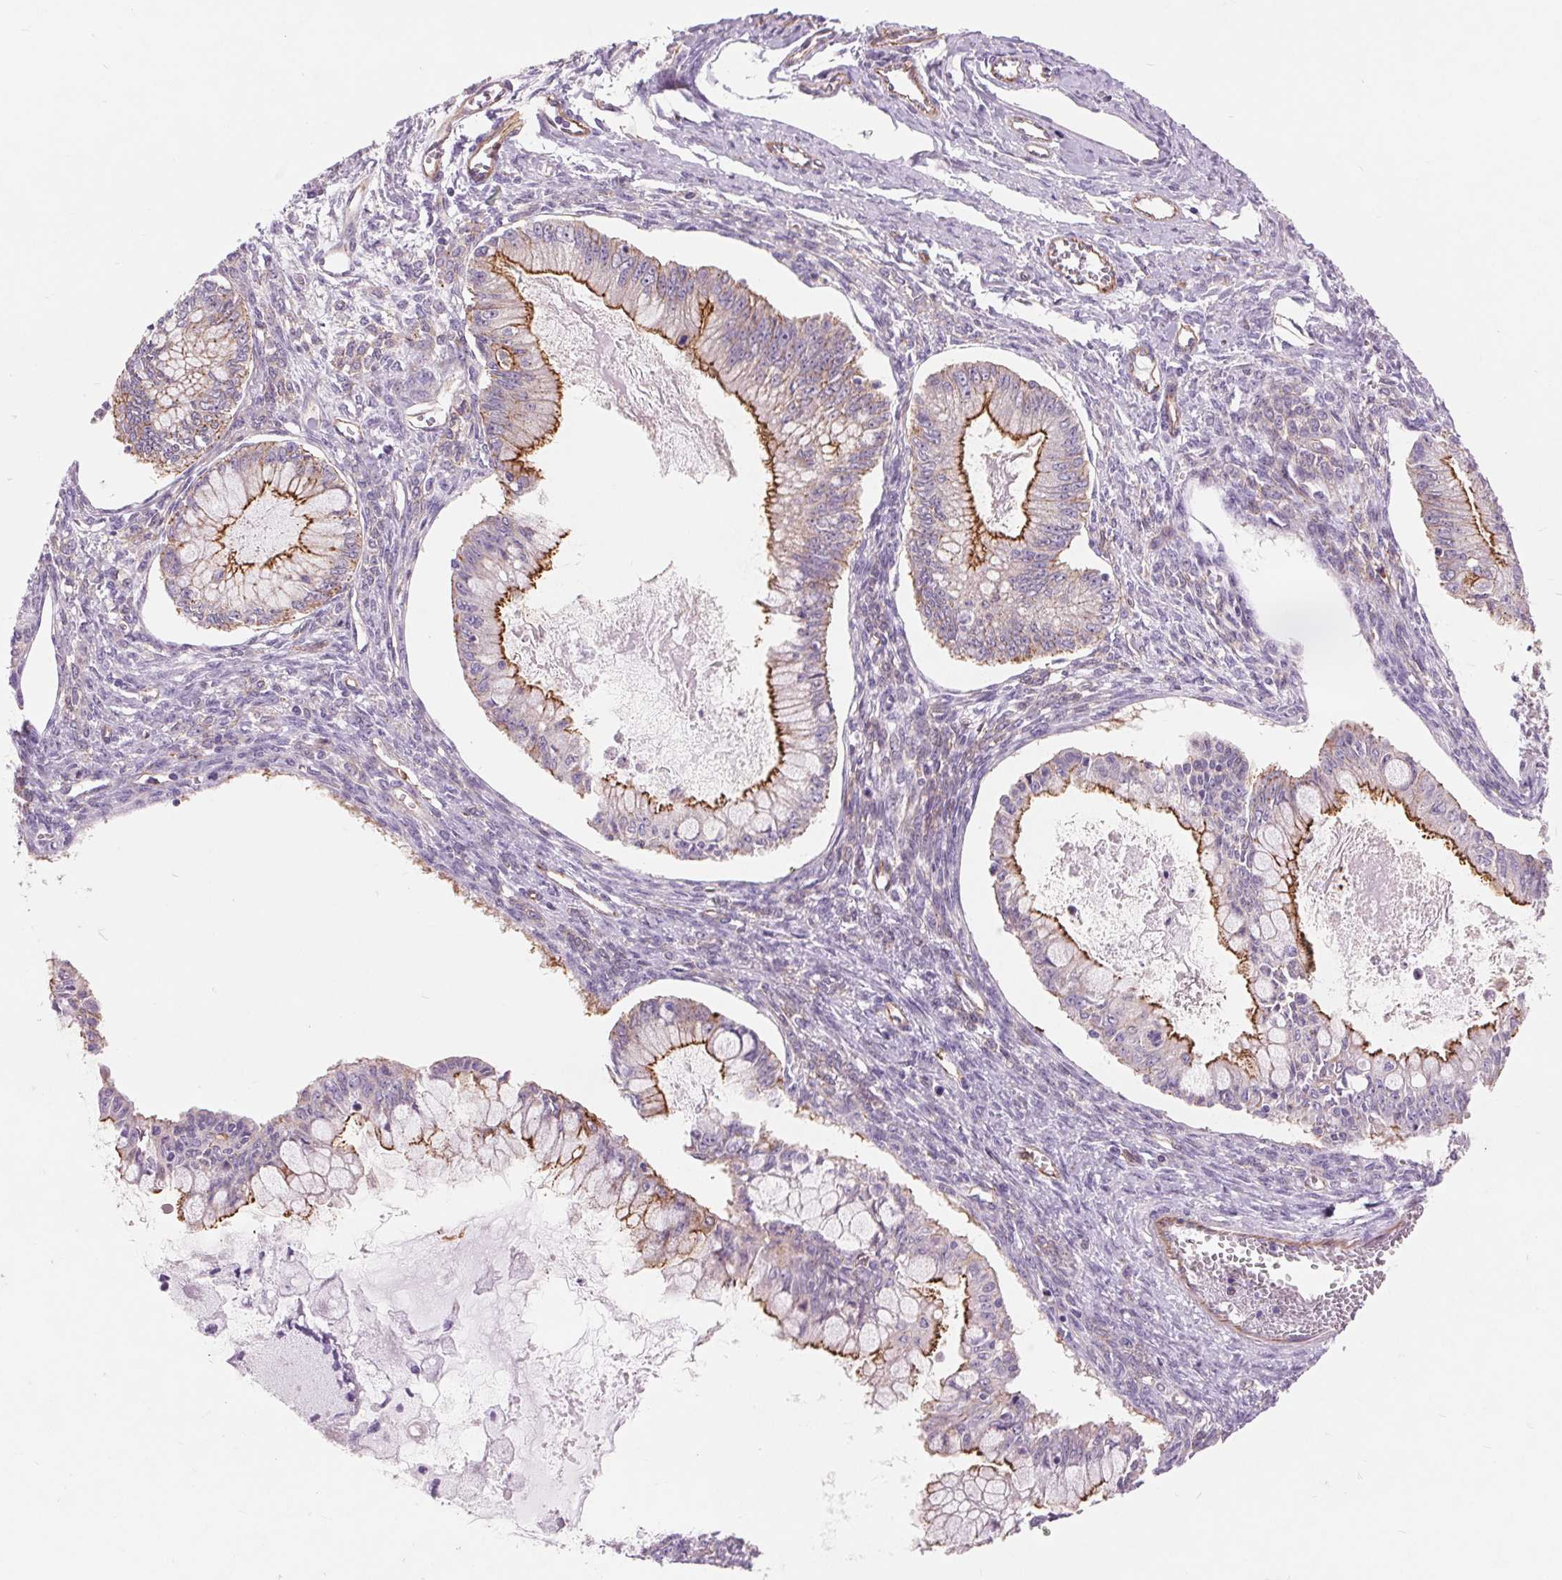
{"staining": {"intensity": "strong", "quantity": "<25%", "location": "cytoplasmic/membranous"}, "tissue": "ovarian cancer", "cell_type": "Tumor cells", "image_type": "cancer", "snomed": [{"axis": "morphology", "description": "Cystadenocarcinoma, mucinous, NOS"}, {"axis": "topography", "description": "Ovary"}], "caption": "Strong cytoplasmic/membranous expression for a protein is identified in approximately <25% of tumor cells of ovarian cancer using IHC.", "gene": "DIXDC1", "patient": {"sex": "female", "age": 34}}